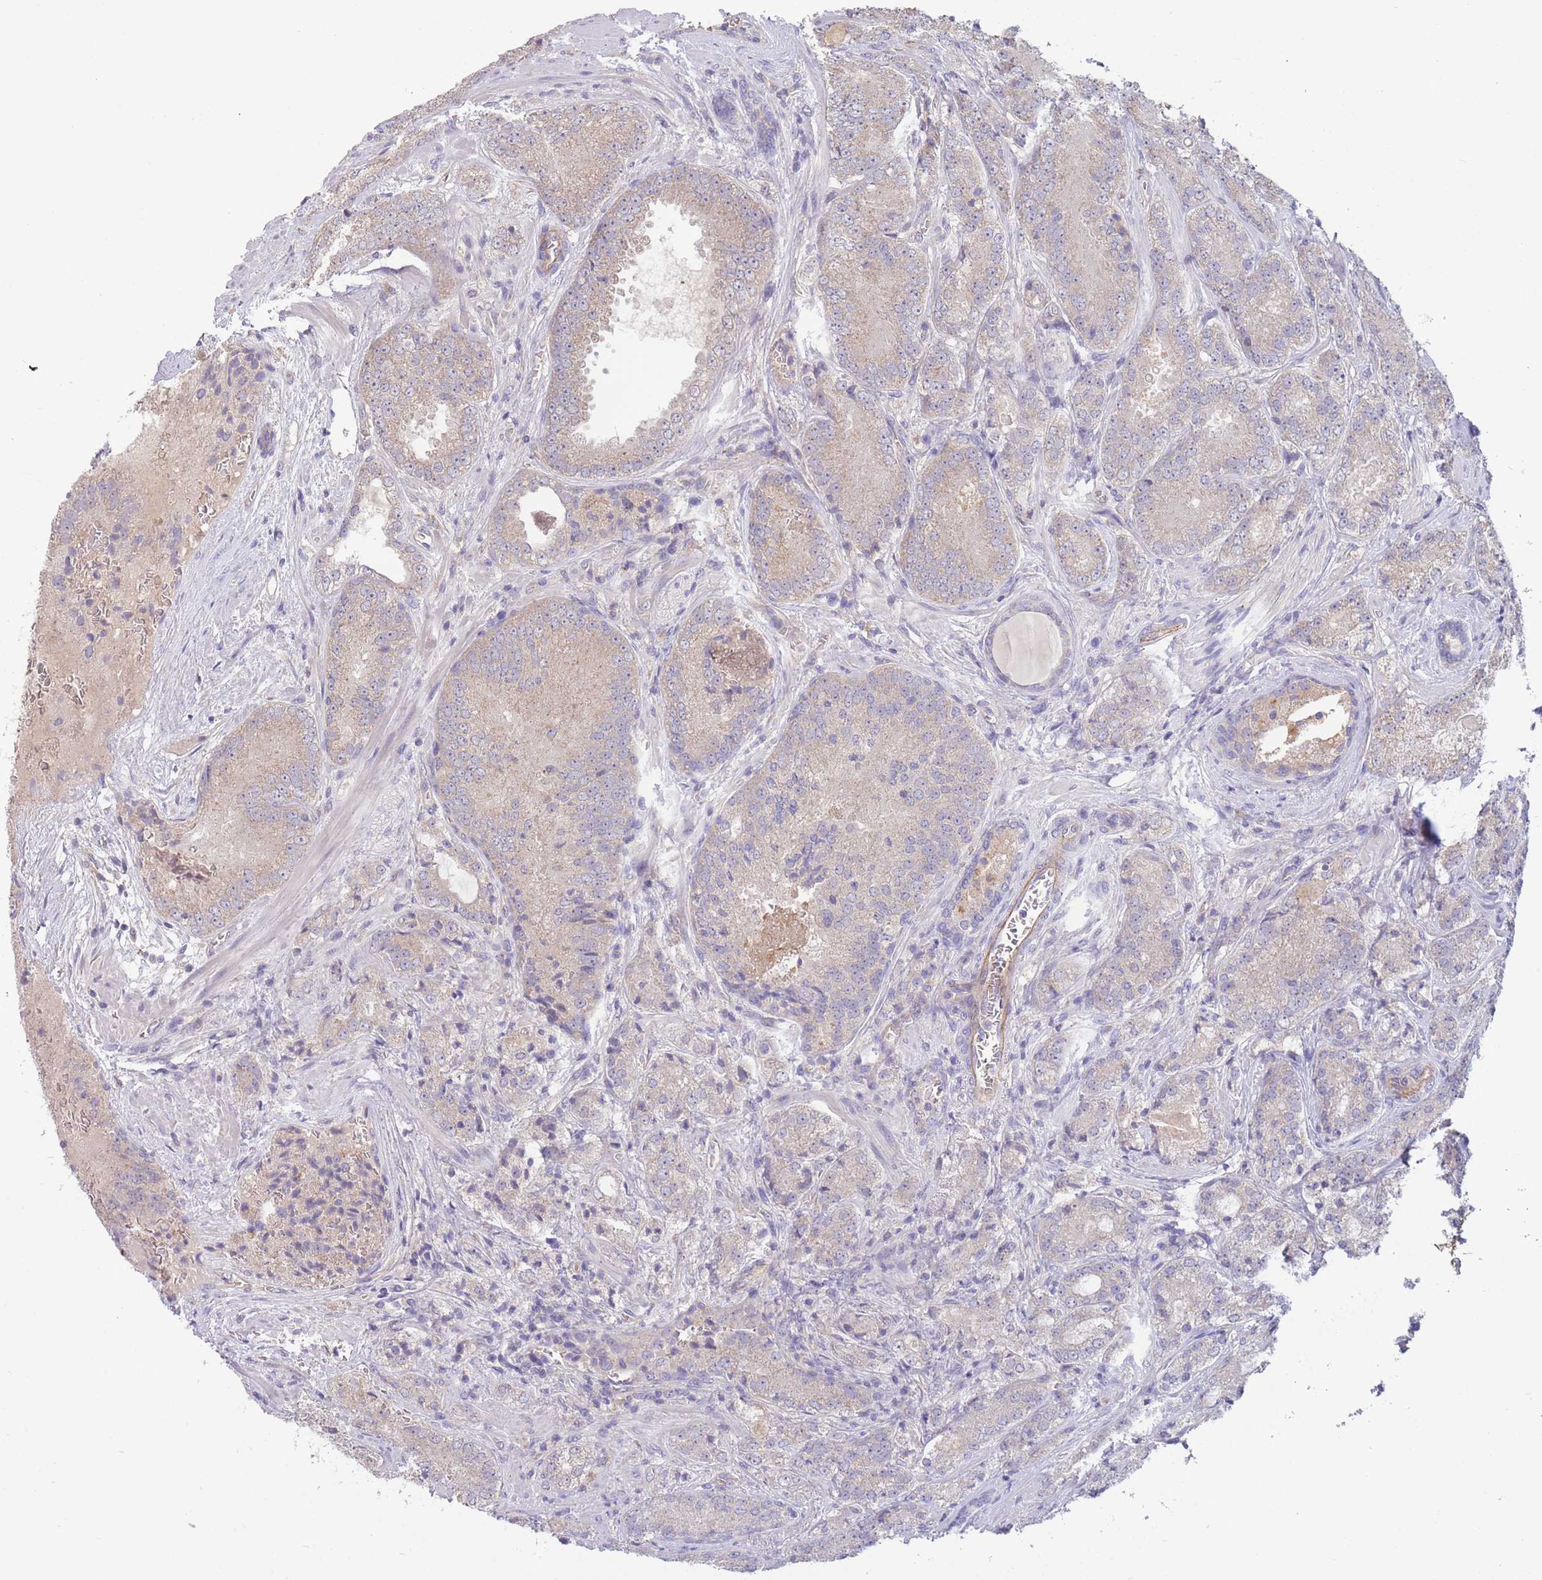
{"staining": {"intensity": "negative", "quantity": "none", "location": "none"}, "tissue": "prostate cancer", "cell_type": "Tumor cells", "image_type": "cancer", "snomed": [{"axis": "morphology", "description": "Adenocarcinoma, High grade"}, {"axis": "topography", "description": "Prostate"}], "caption": "Protein analysis of prostate cancer demonstrates no significant positivity in tumor cells. (DAB immunohistochemistry (IHC) visualized using brightfield microscopy, high magnification).", "gene": "NDUFAF5", "patient": {"sex": "male", "age": 63}}